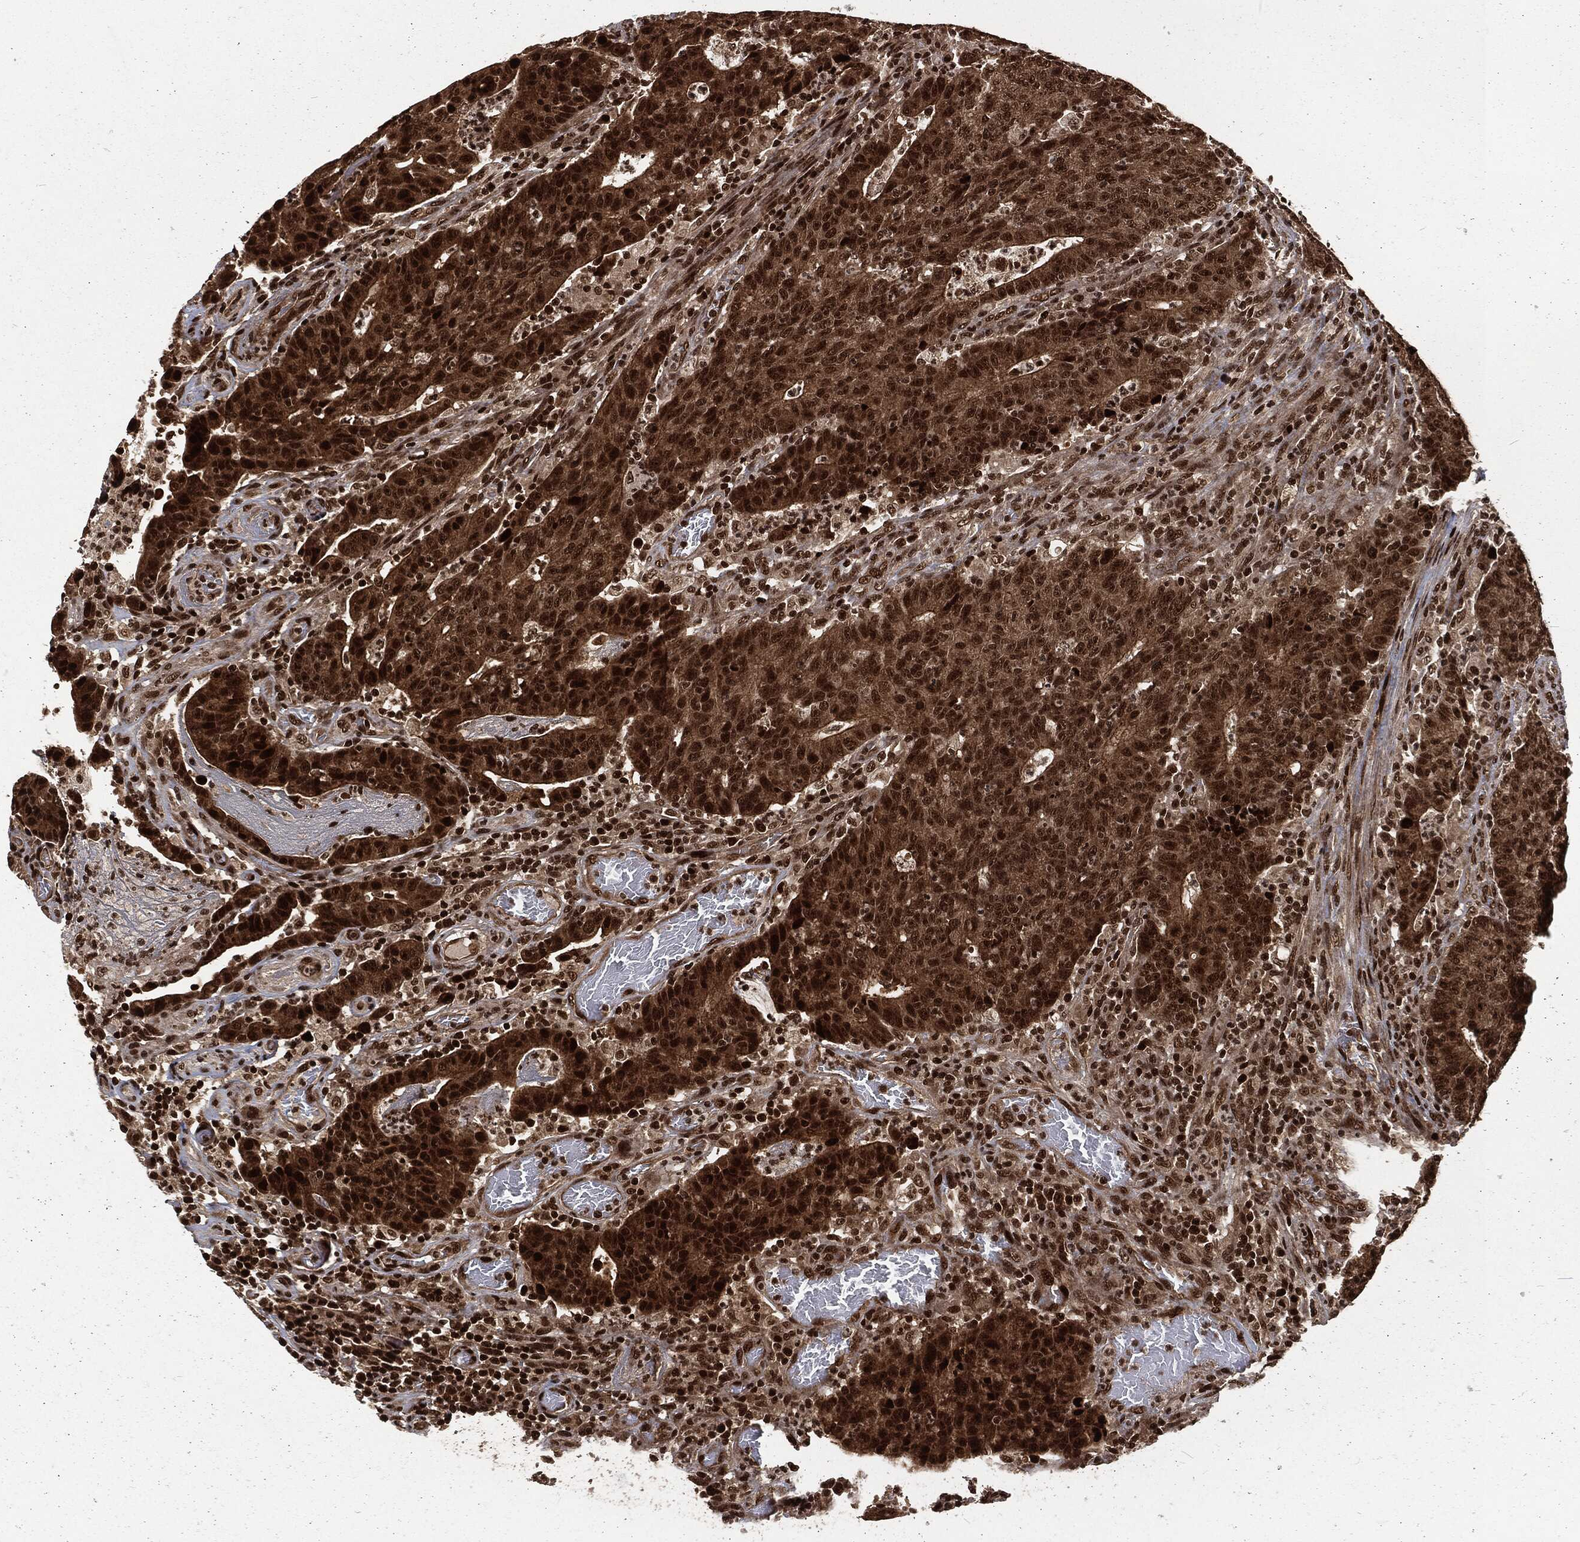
{"staining": {"intensity": "strong", "quantity": ">75%", "location": "cytoplasmic/membranous,nuclear"}, "tissue": "colorectal cancer", "cell_type": "Tumor cells", "image_type": "cancer", "snomed": [{"axis": "morphology", "description": "Adenocarcinoma, NOS"}, {"axis": "topography", "description": "Colon"}], "caption": "Immunohistochemistry (IHC) staining of colorectal adenocarcinoma, which demonstrates high levels of strong cytoplasmic/membranous and nuclear staining in about >75% of tumor cells indicating strong cytoplasmic/membranous and nuclear protein expression. The staining was performed using DAB (3,3'-diaminobenzidine) (brown) for protein detection and nuclei were counterstained in hematoxylin (blue).", "gene": "NGRN", "patient": {"sex": "female", "age": 75}}